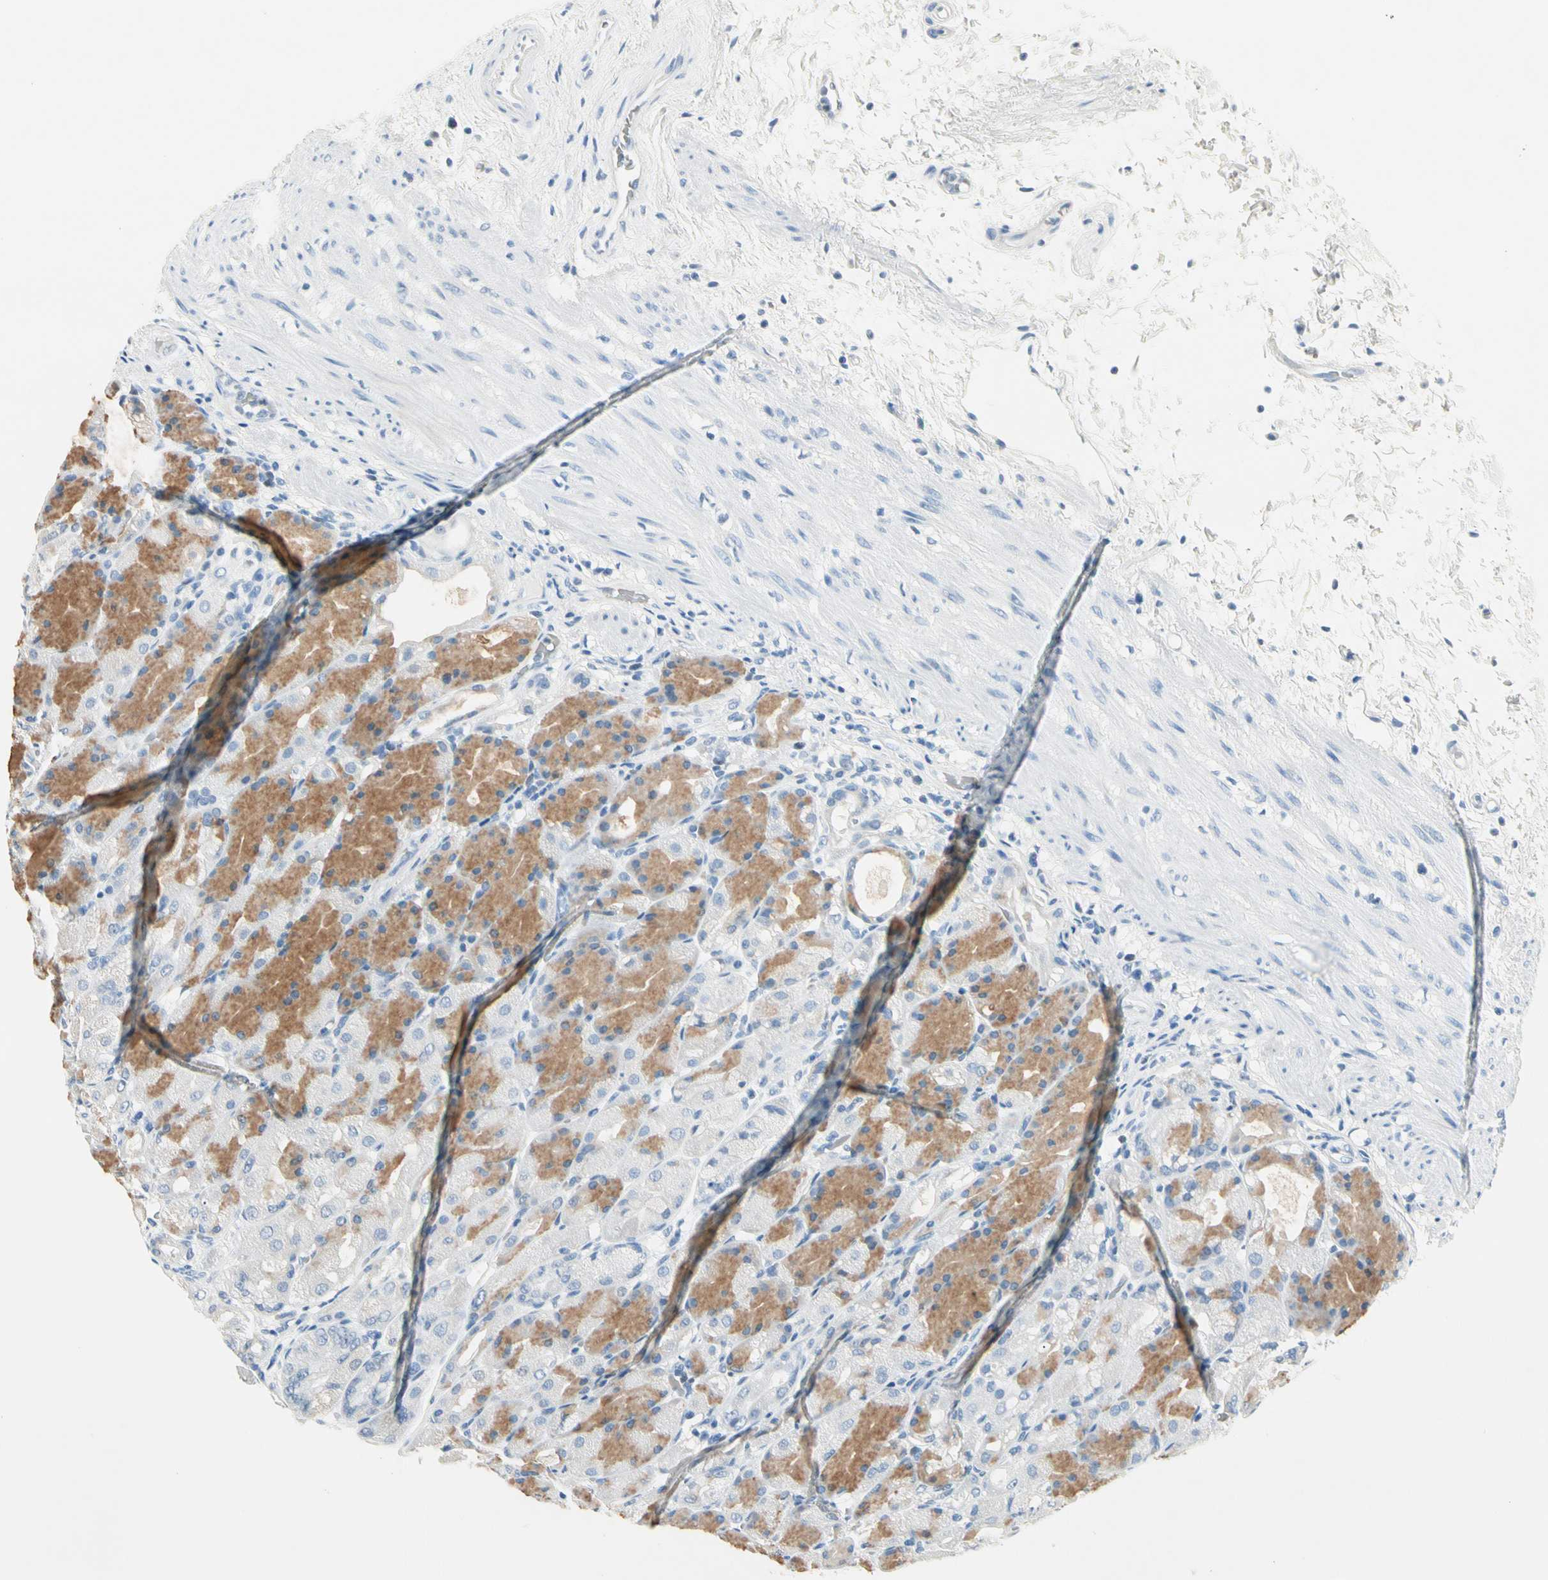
{"staining": {"intensity": "moderate", "quantity": "25%-75%", "location": "cytoplasmic/membranous"}, "tissue": "stomach", "cell_type": "Glandular cells", "image_type": "normal", "snomed": [{"axis": "morphology", "description": "Normal tissue, NOS"}, {"axis": "topography", "description": "Stomach, upper"}], "caption": "Immunohistochemical staining of normal stomach displays moderate cytoplasmic/membranous protein expression in approximately 25%-75% of glandular cells. The staining is performed using DAB brown chromogen to label protein expression. The nuclei are counter-stained blue using hematoxylin.", "gene": "CA1", "patient": {"sex": "female", "age": 75}}